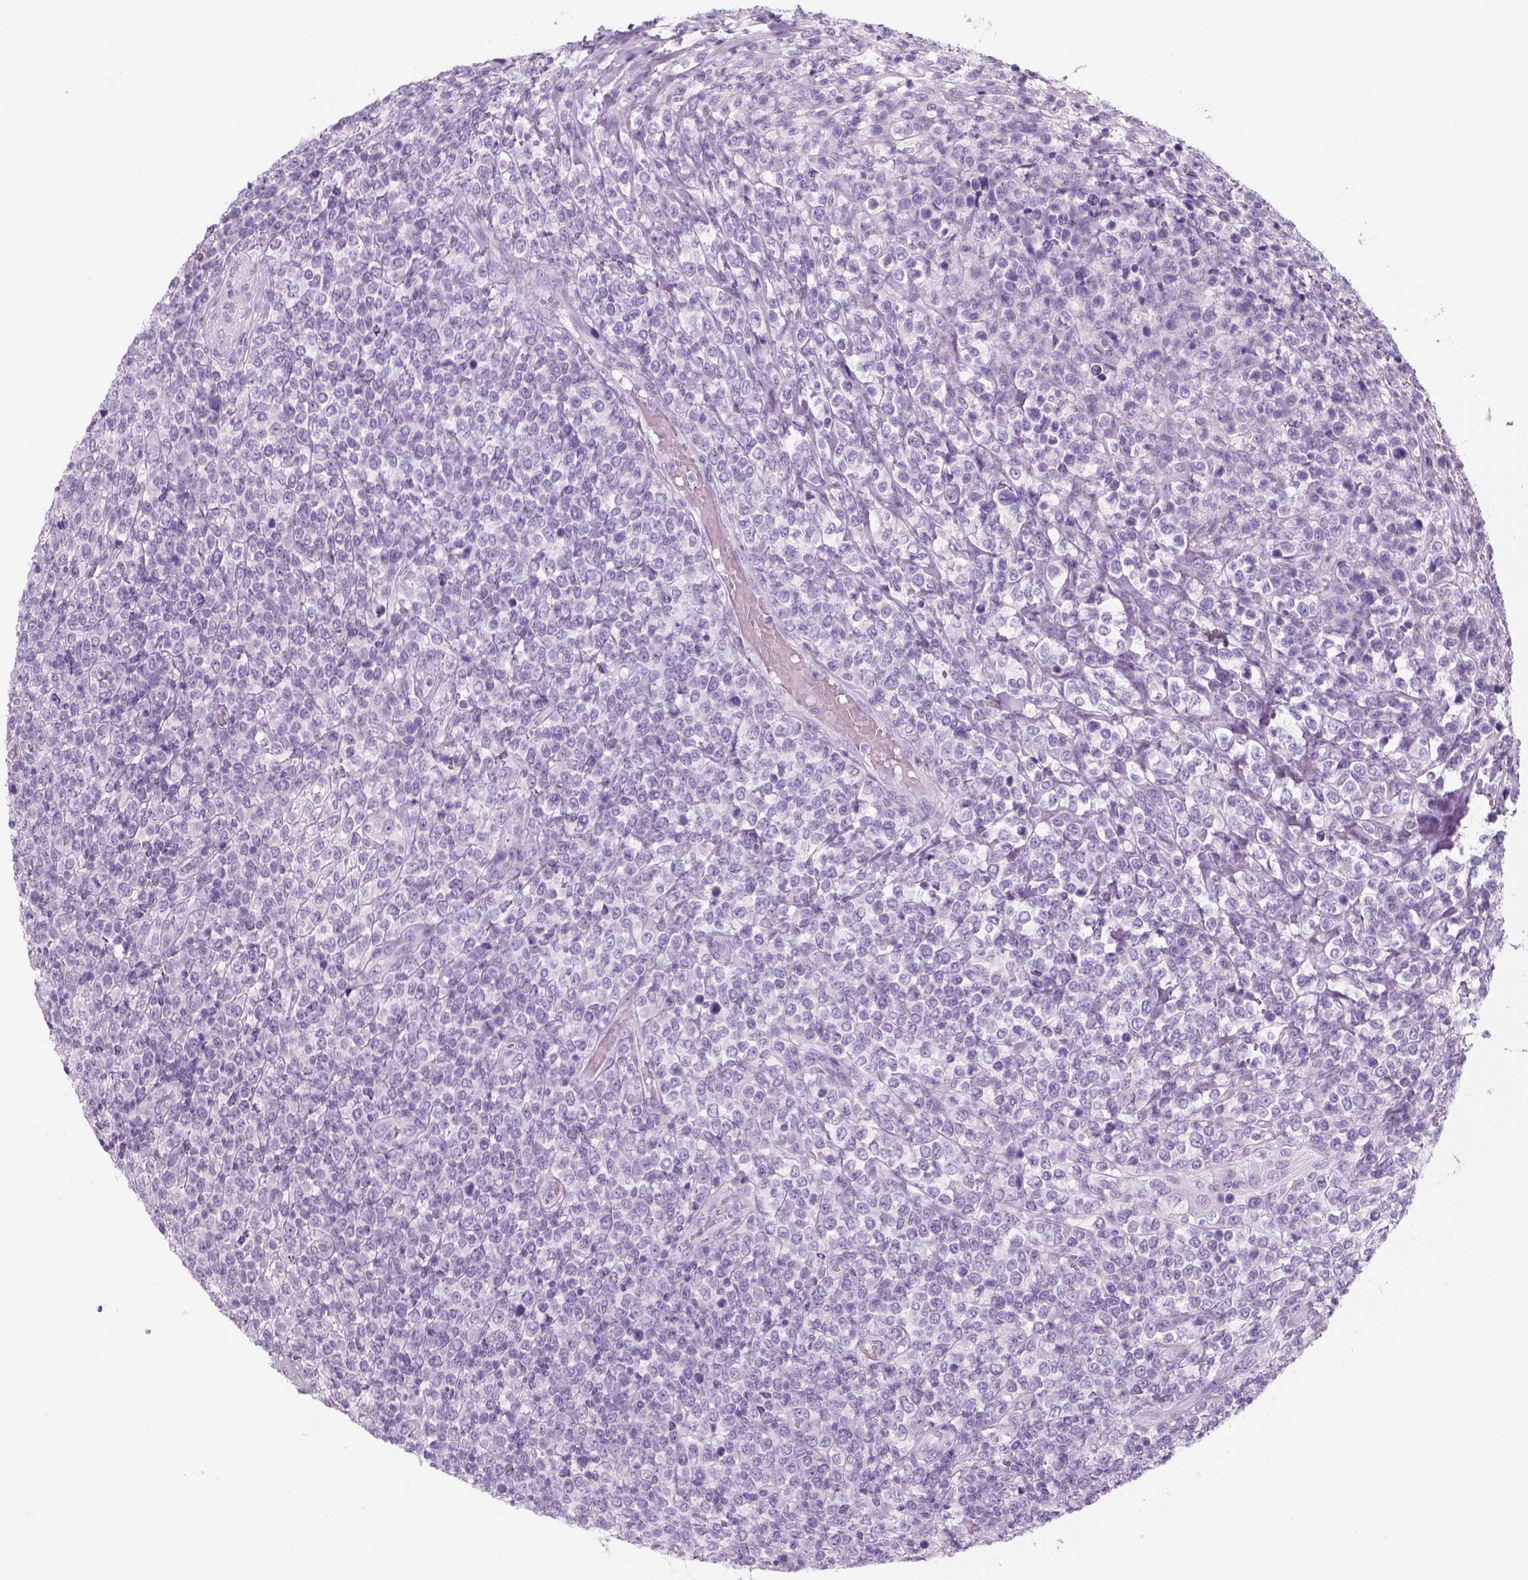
{"staining": {"intensity": "negative", "quantity": "none", "location": "none"}, "tissue": "lymphoma", "cell_type": "Tumor cells", "image_type": "cancer", "snomed": [{"axis": "morphology", "description": "Malignant lymphoma, non-Hodgkin's type, High grade"}, {"axis": "topography", "description": "Soft tissue"}], "caption": "There is no significant staining in tumor cells of malignant lymphoma, non-Hodgkin's type (high-grade).", "gene": "KRTAP11-1", "patient": {"sex": "female", "age": 56}}